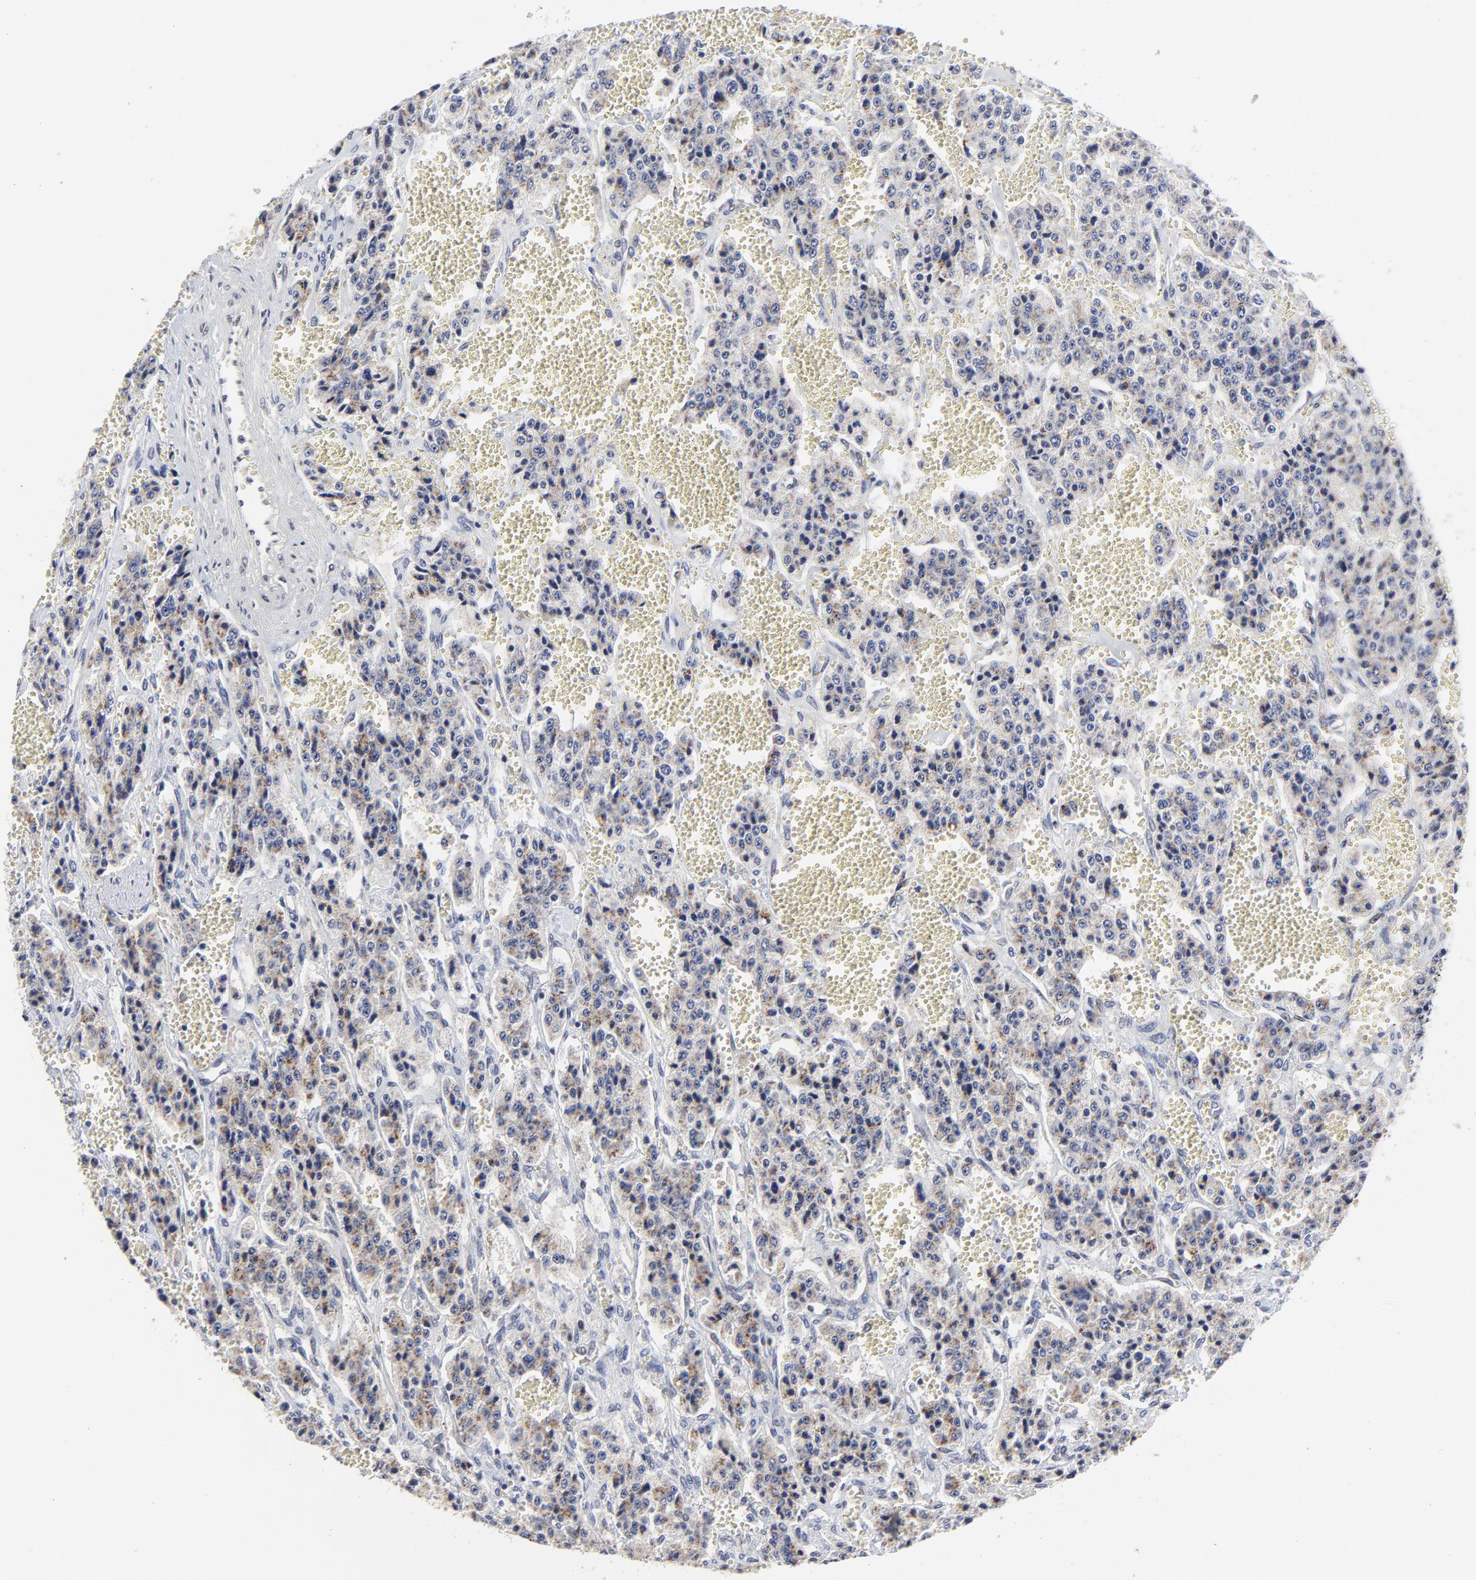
{"staining": {"intensity": "weak", "quantity": "25%-75%", "location": "cytoplasmic/membranous"}, "tissue": "carcinoid", "cell_type": "Tumor cells", "image_type": "cancer", "snomed": [{"axis": "morphology", "description": "Carcinoid, malignant, NOS"}, {"axis": "topography", "description": "Small intestine"}], "caption": "Immunohistochemistry micrograph of human carcinoid stained for a protein (brown), which displays low levels of weak cytoplasmic/membranous expression in about 25%-75% of tumor cells.", "gene": "NCAPH", "patient": {"sex": "male", "age": 63}}